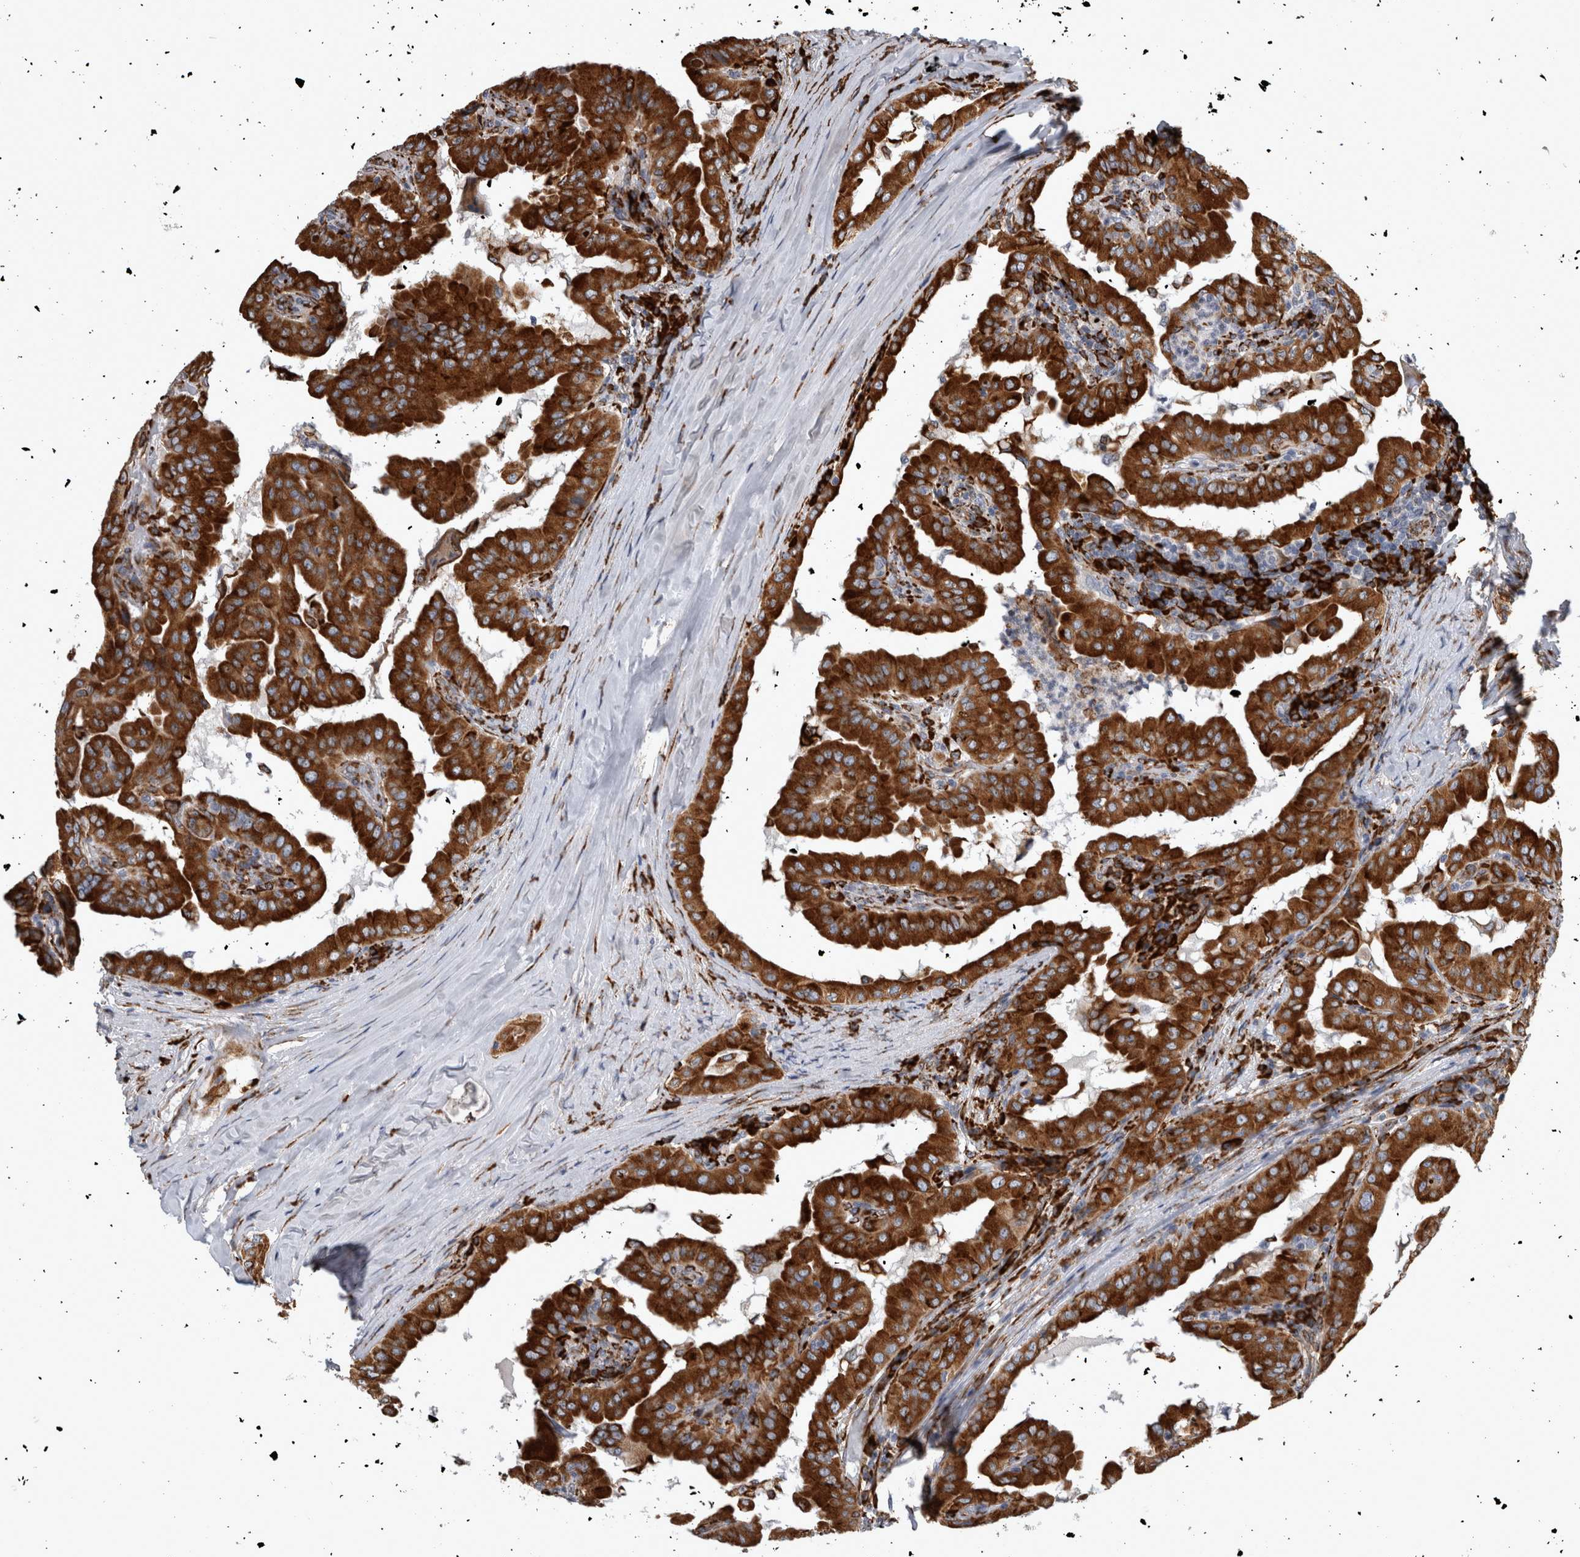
{"staining": {"intensity": "strong", "quantity": ">75%", "location": "cytoplasmic/membranous"}, "tissue": "thyroid cancer", "cell_type": "Tumor cells", "image_type": "cancer", "snomed": [{"axis": "morphology", "description": "Papillary adenocarcinoma, NOS"}, {"axis": "topography", "description": "Thyroid gland"}], "caption": "The micrograph displays a brown stain indicating the presence of a protein in the cytoplasmic/membranous of tumor cells in thyroid cancer (papillary adenocarcinoma).", "gene": "FHIP2B", "patient": {"sex": "male", "age": 33}}